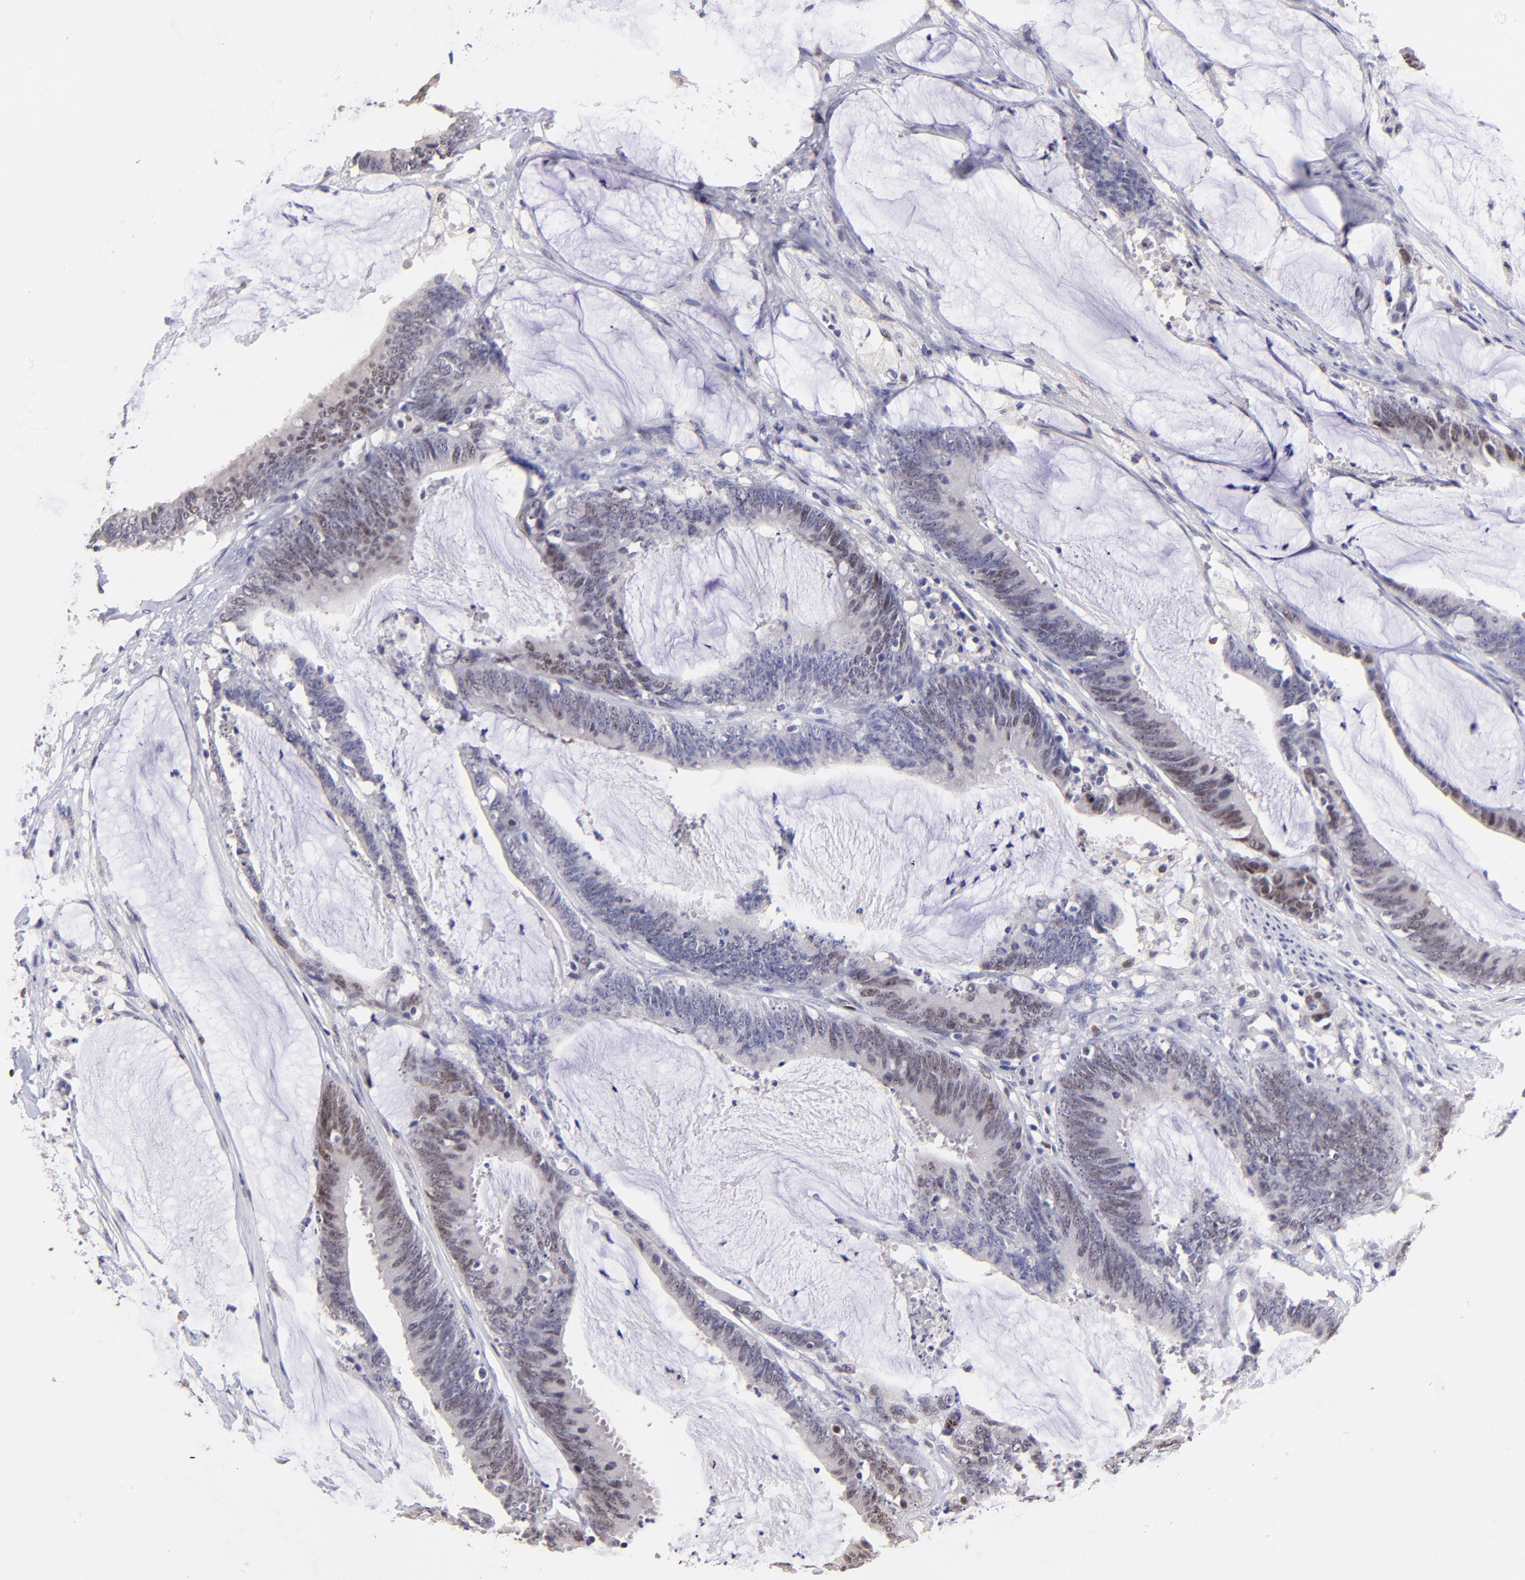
{"staining": {"intensity": "moderate", "quantity": "25%-75%", "location": "nuclear"}, "tissue": "colorectal cancer", "cell_type": "Tumor cells", "image_type": "cancer", "snomed": [{"axis": "morphology", "description": "Adenocarcinoma, NOS"}, {"axis": "topography", "description": "Rectum"}], "caption": "Human colorectal cancer (adenocarcinoma) stained with a brown dye exhibits moderate nuclear positive positivity in approximately 25%-75% of tumor cells.", "gene": "DNMT1", "patient": {"sex": "female", "age": 66}}